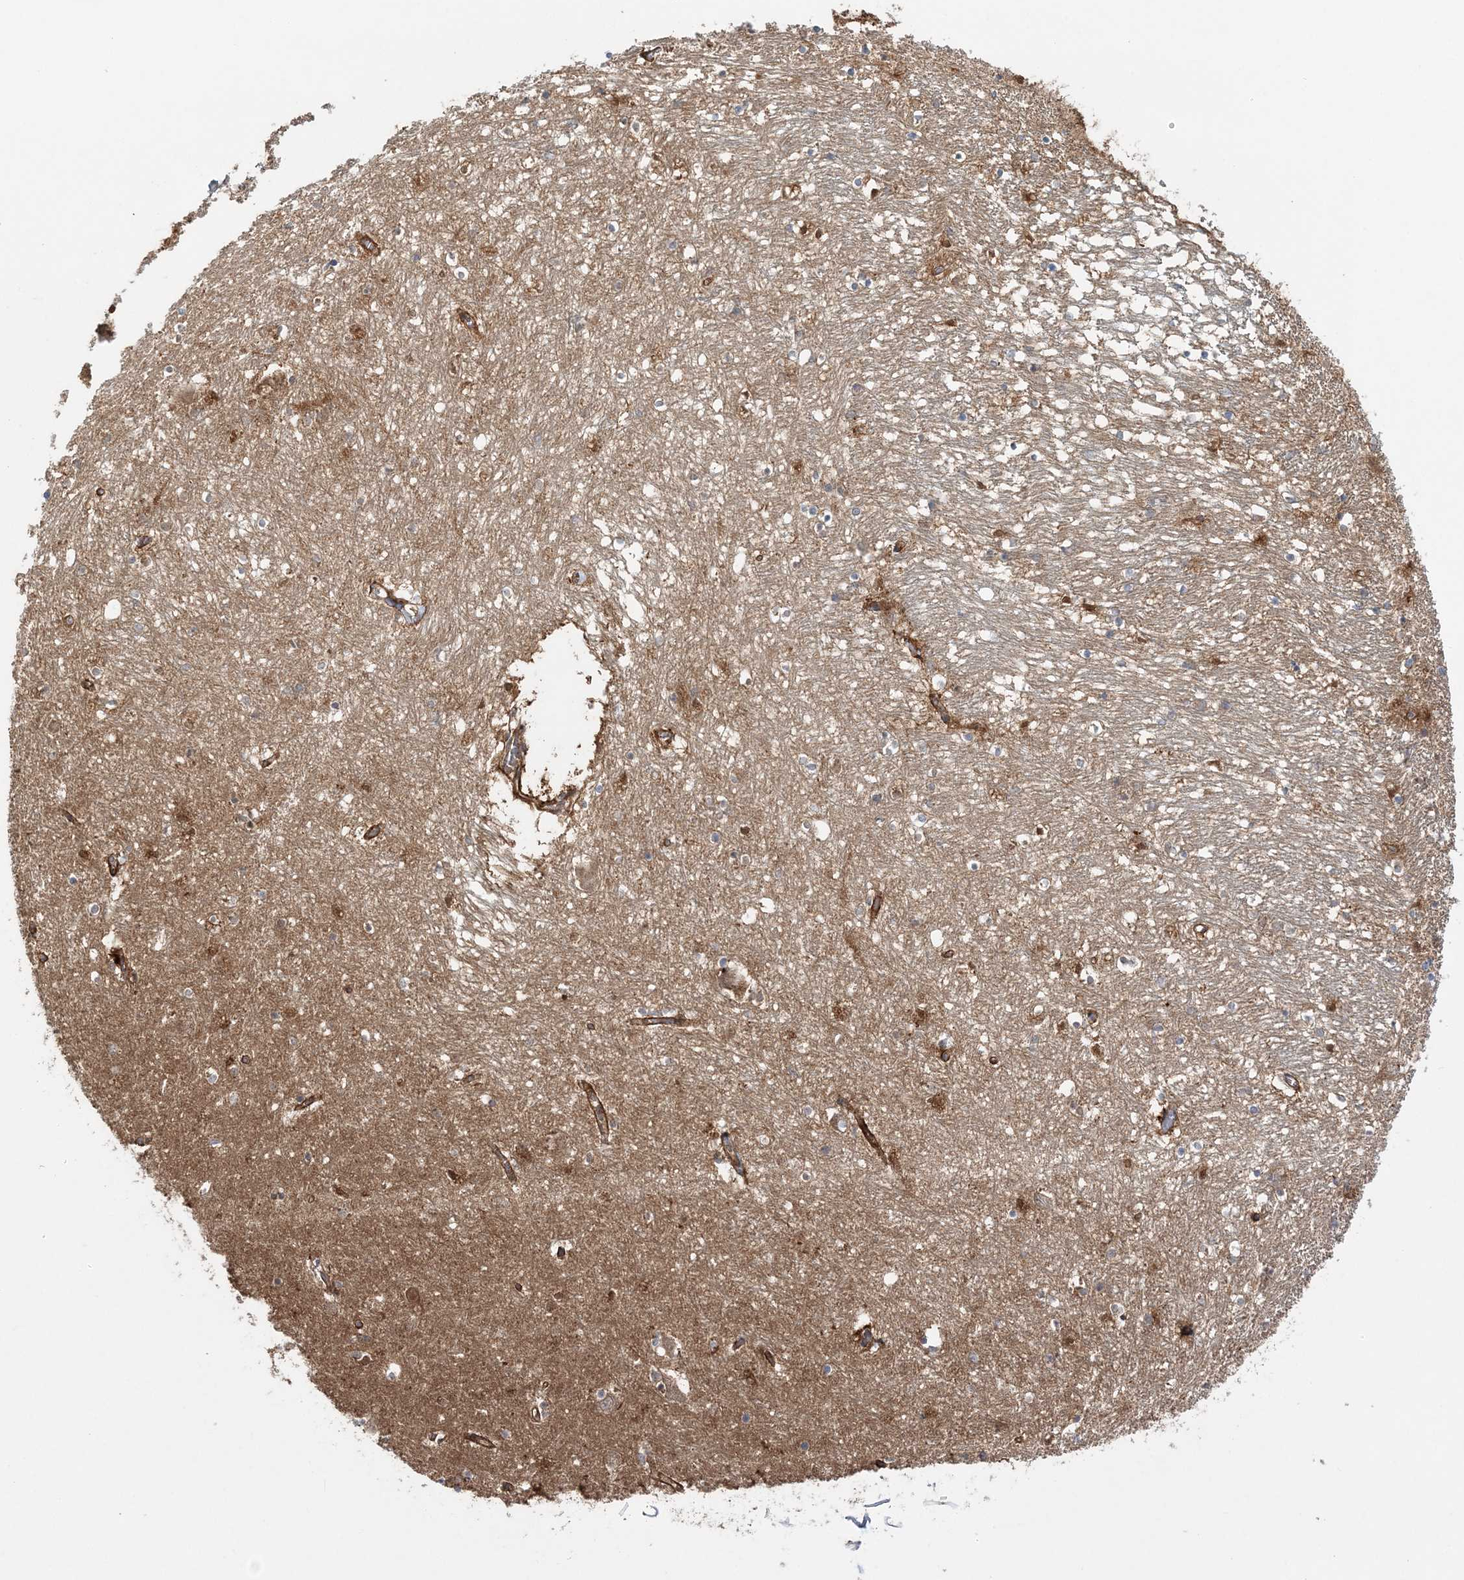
{"staining": {"intensity": "moderate", "quantity": "<25%", "location": "cytoplasmic/membranous"}, "tissue": "hippocampus", "cell_type": "Glial cells", "image_type": "normal", "snomed": [{"axis": "morphology", "description": "Normal tissue, NOS"}, {"axis": "topography", "description": "Hippocampus"}], "caption": "Moderate cytoplasmic/membranous expression is identified in approximately <25% of glial cells in normal hippocampus. (brown staining indicates protein expression, while blue staining denotes nuclei).", "gene": "MOCS2", "patient": {"sex": "male", "age": 70}}